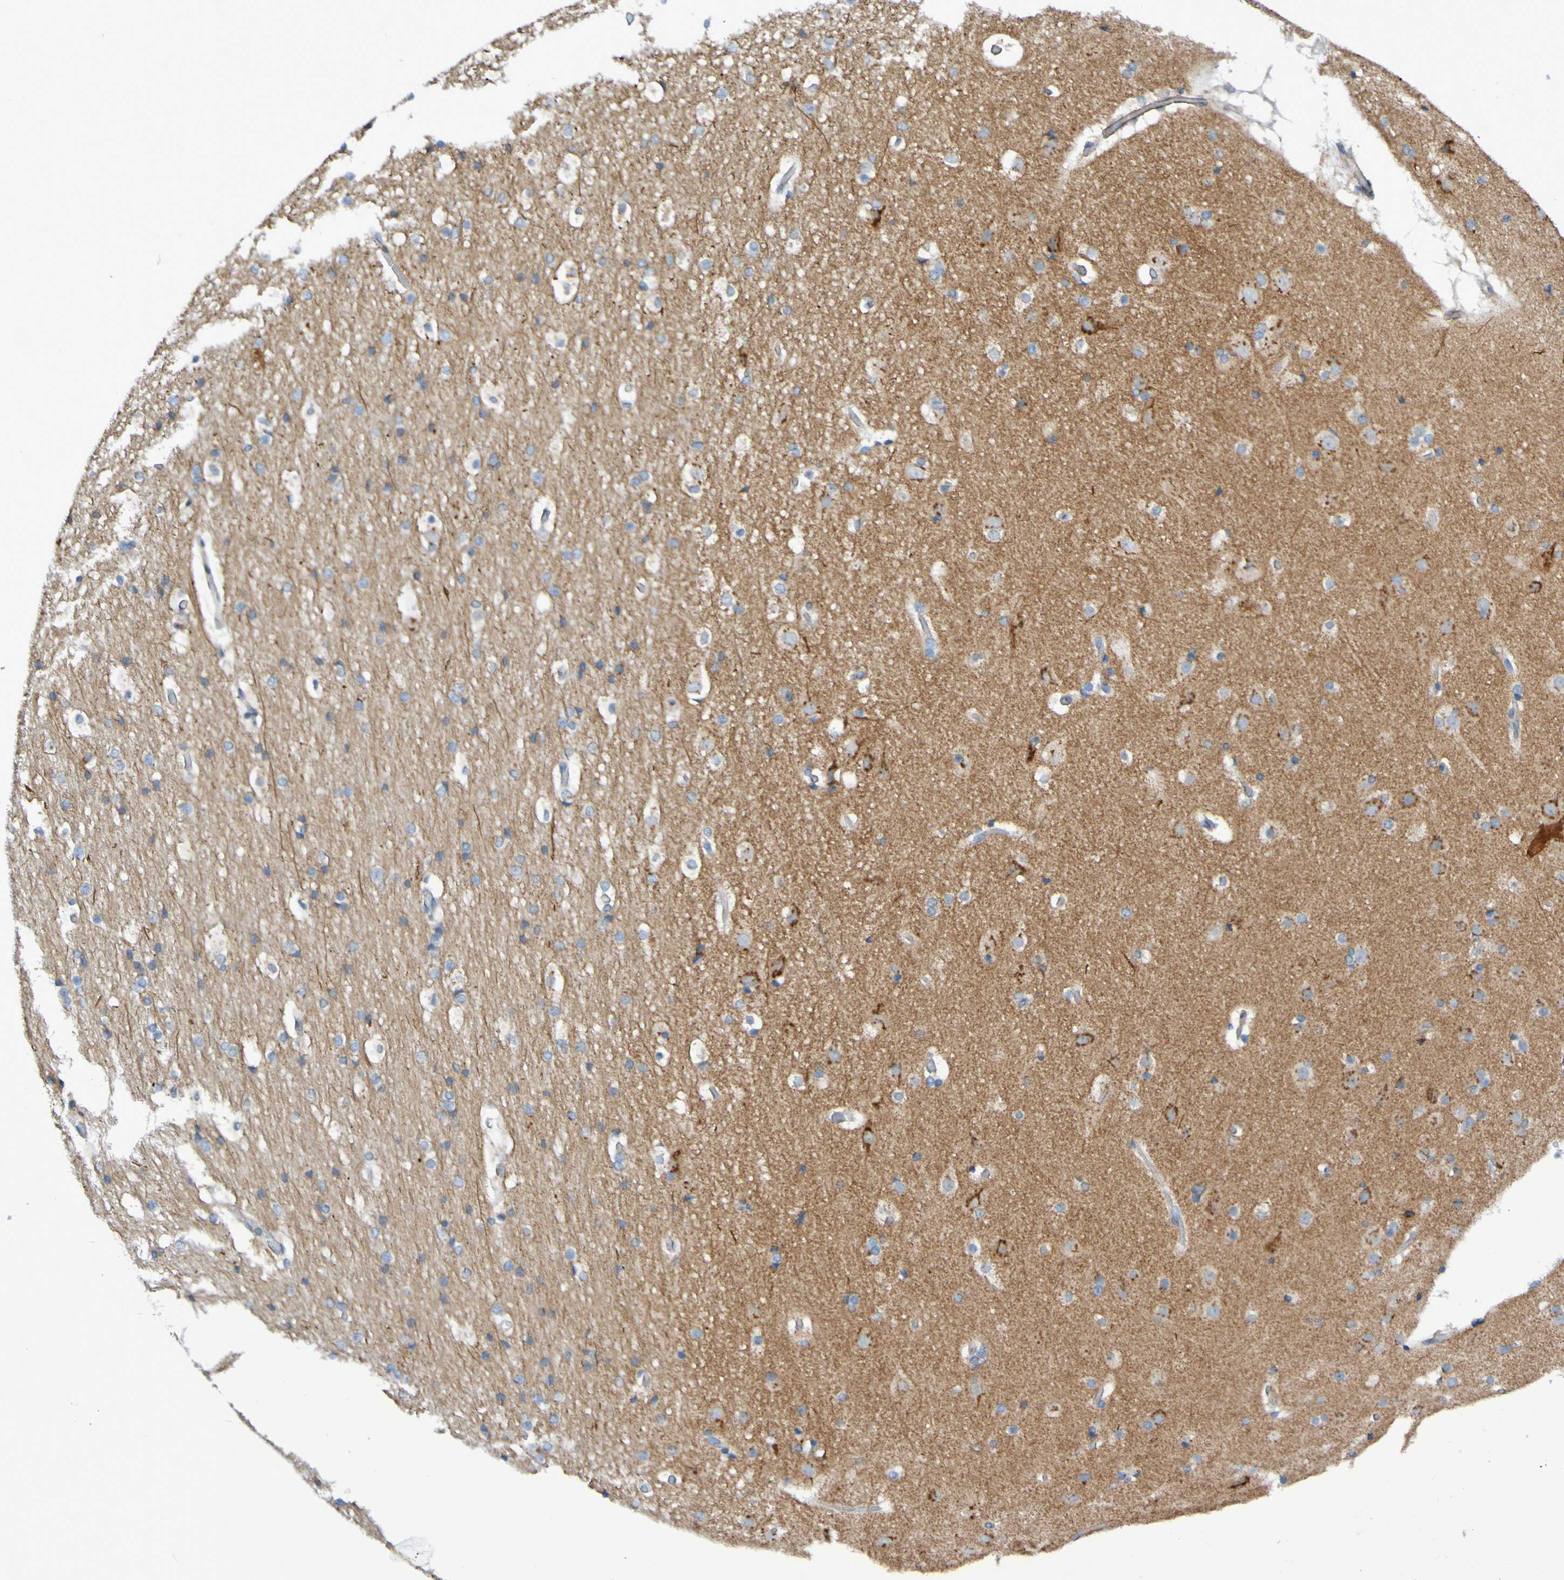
{"staining": {"intensity": "negative", "quantity": "none", "location": "none"}, "tissue": "cerebral cortex", "cell_type": "Endothelial cells", "image_type": "normal", "snomed": [{"axis": "morphology", "description": "Normal tissue, NOS"}, {"axis": "topography", "description": "Cerebral cortex"}], "caption": "Cerebral cortex was stained to show a protein in brown. There is no significant expression in endothelial cells. (DAB (3,3'-diaminobenzidine) immunohistochemistry, high magnification).", "gene": "LMBRD2", "patient": {"sex": "male", "age": 57}}